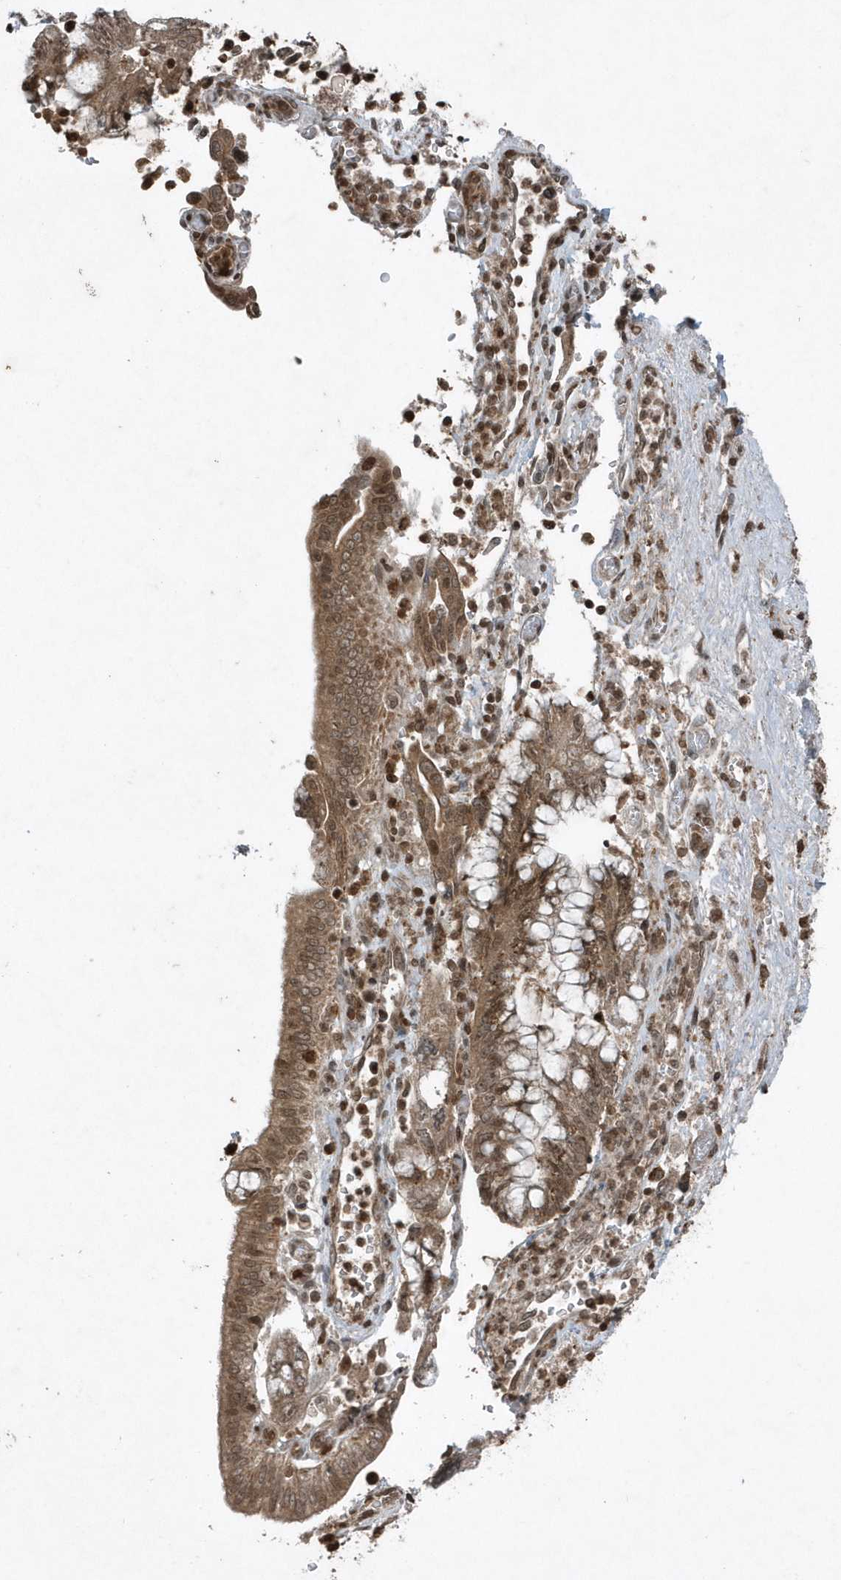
{"staining": {"intensity": "moderate", "quantity": ">75%", "location": "cytoplasmic/membranous,nuclear"}, "tissue": "pancreatic cancer", "cell_type": "Tumor cells", "image_type": "cancer", "snomed": [{"axis": "morphology", "description": "Adenocarcinoma, NOS"}, {"axis": "topography", "description": "Pancreas"}], "caption": "This is a photomicrograph of immunohistochemistry staining of pancreatic cancer (adenocarcinoma), which shows moderate staining in the cytoplasmic/membranous and nuclear of tumor cells.", "gene": "EIF2B1", "patient": {"sex": "female", "age": 73}}